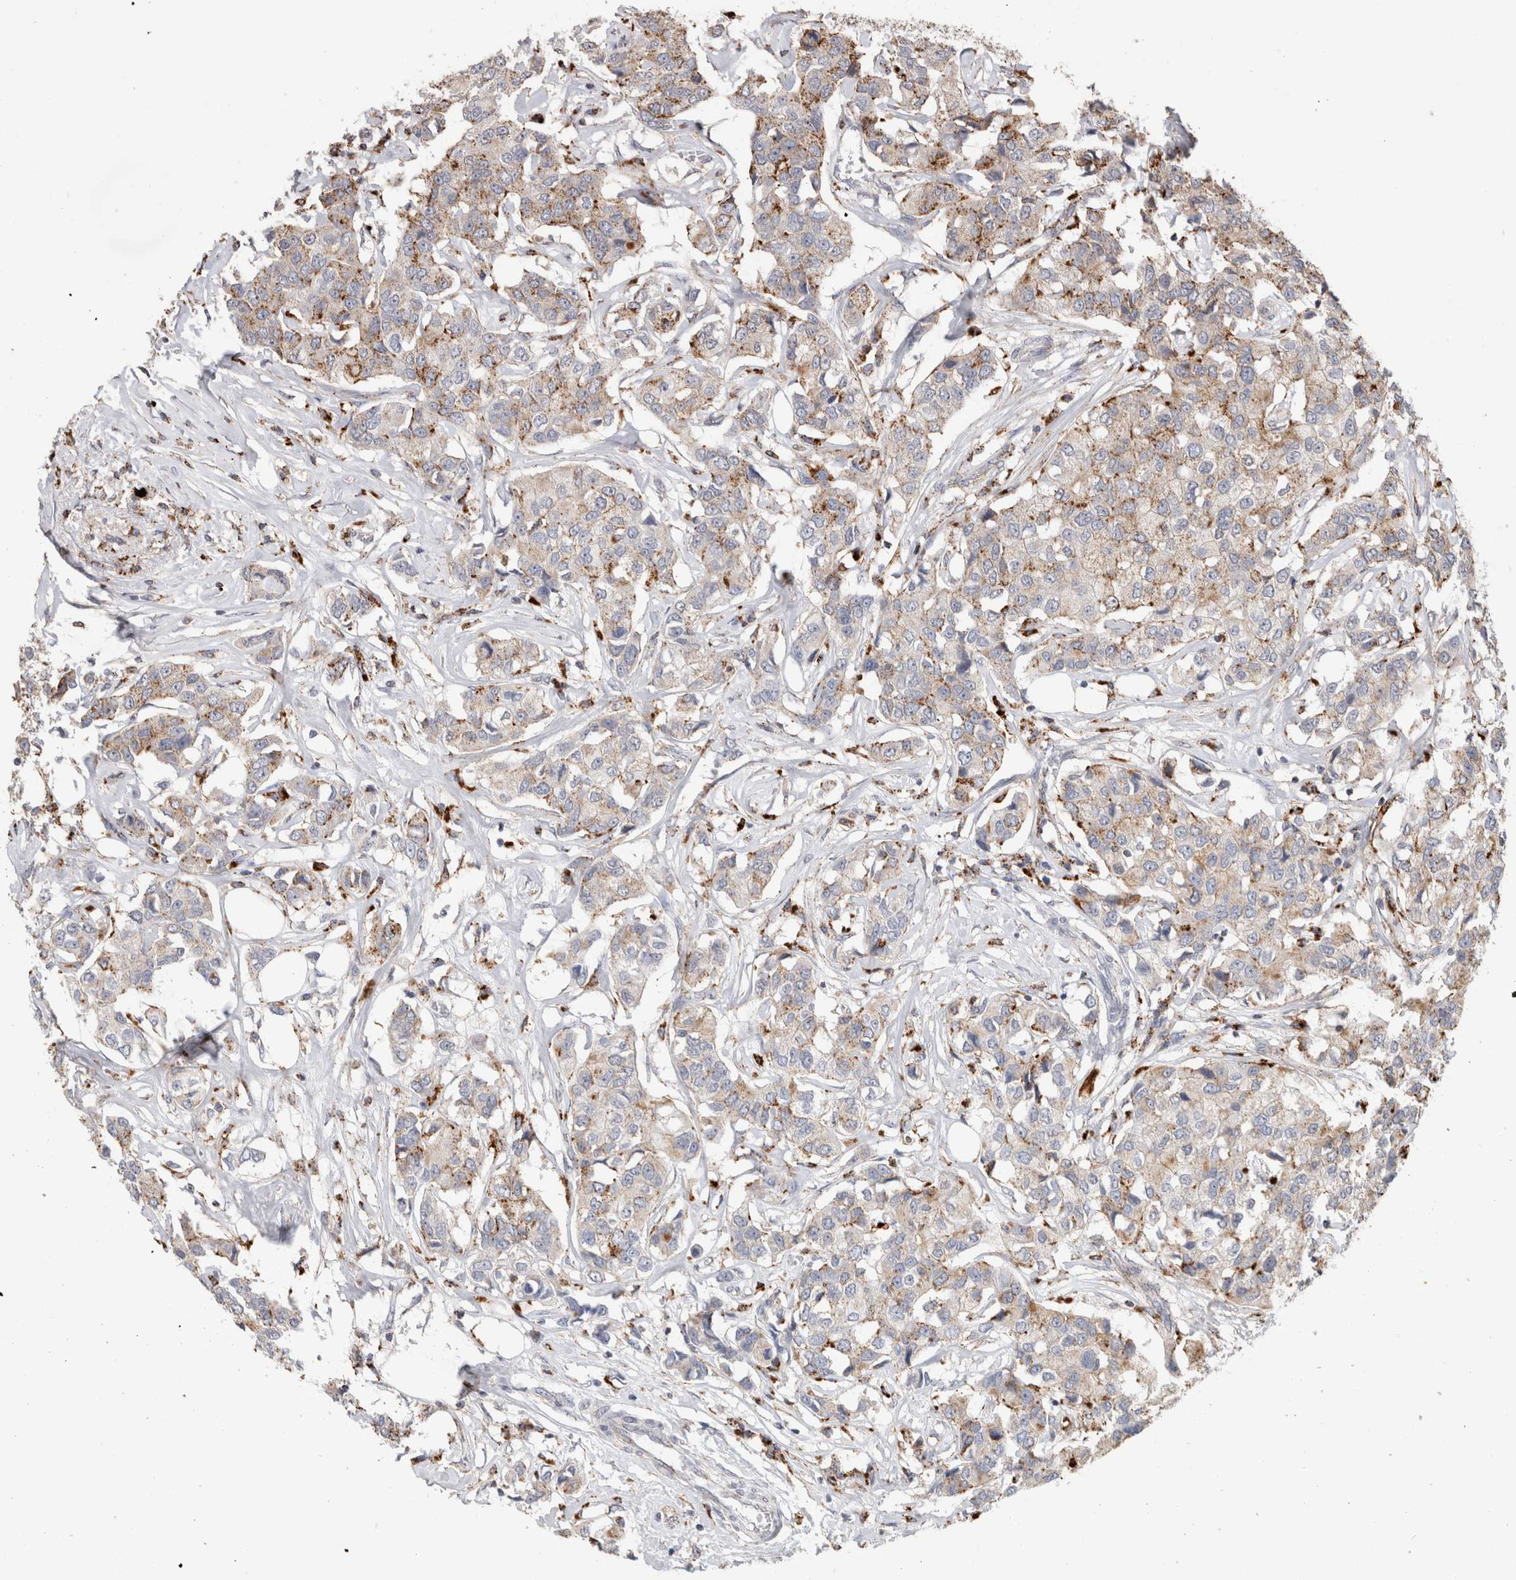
{"staining": {"intensity": "weak", "quantity": ">75%", "location": "cytoplasmic/membranous"}, "tissue": "breast cancer", "cell_type": "Tumor cells", "image_type": "cancer", "snomed": [{"axis": "morphology", "description": "Duct carcinoma"}, {"axis": "topography", "description": "Breast"}], "caption": "About >75% of tumor cells in human breast cancer reveal weak cytoplasmic/membranous protein staining as visualized by brown immunohistochemical staining.", "gene": "ARSA", "patient": {"sex": "female", "age": 80}}